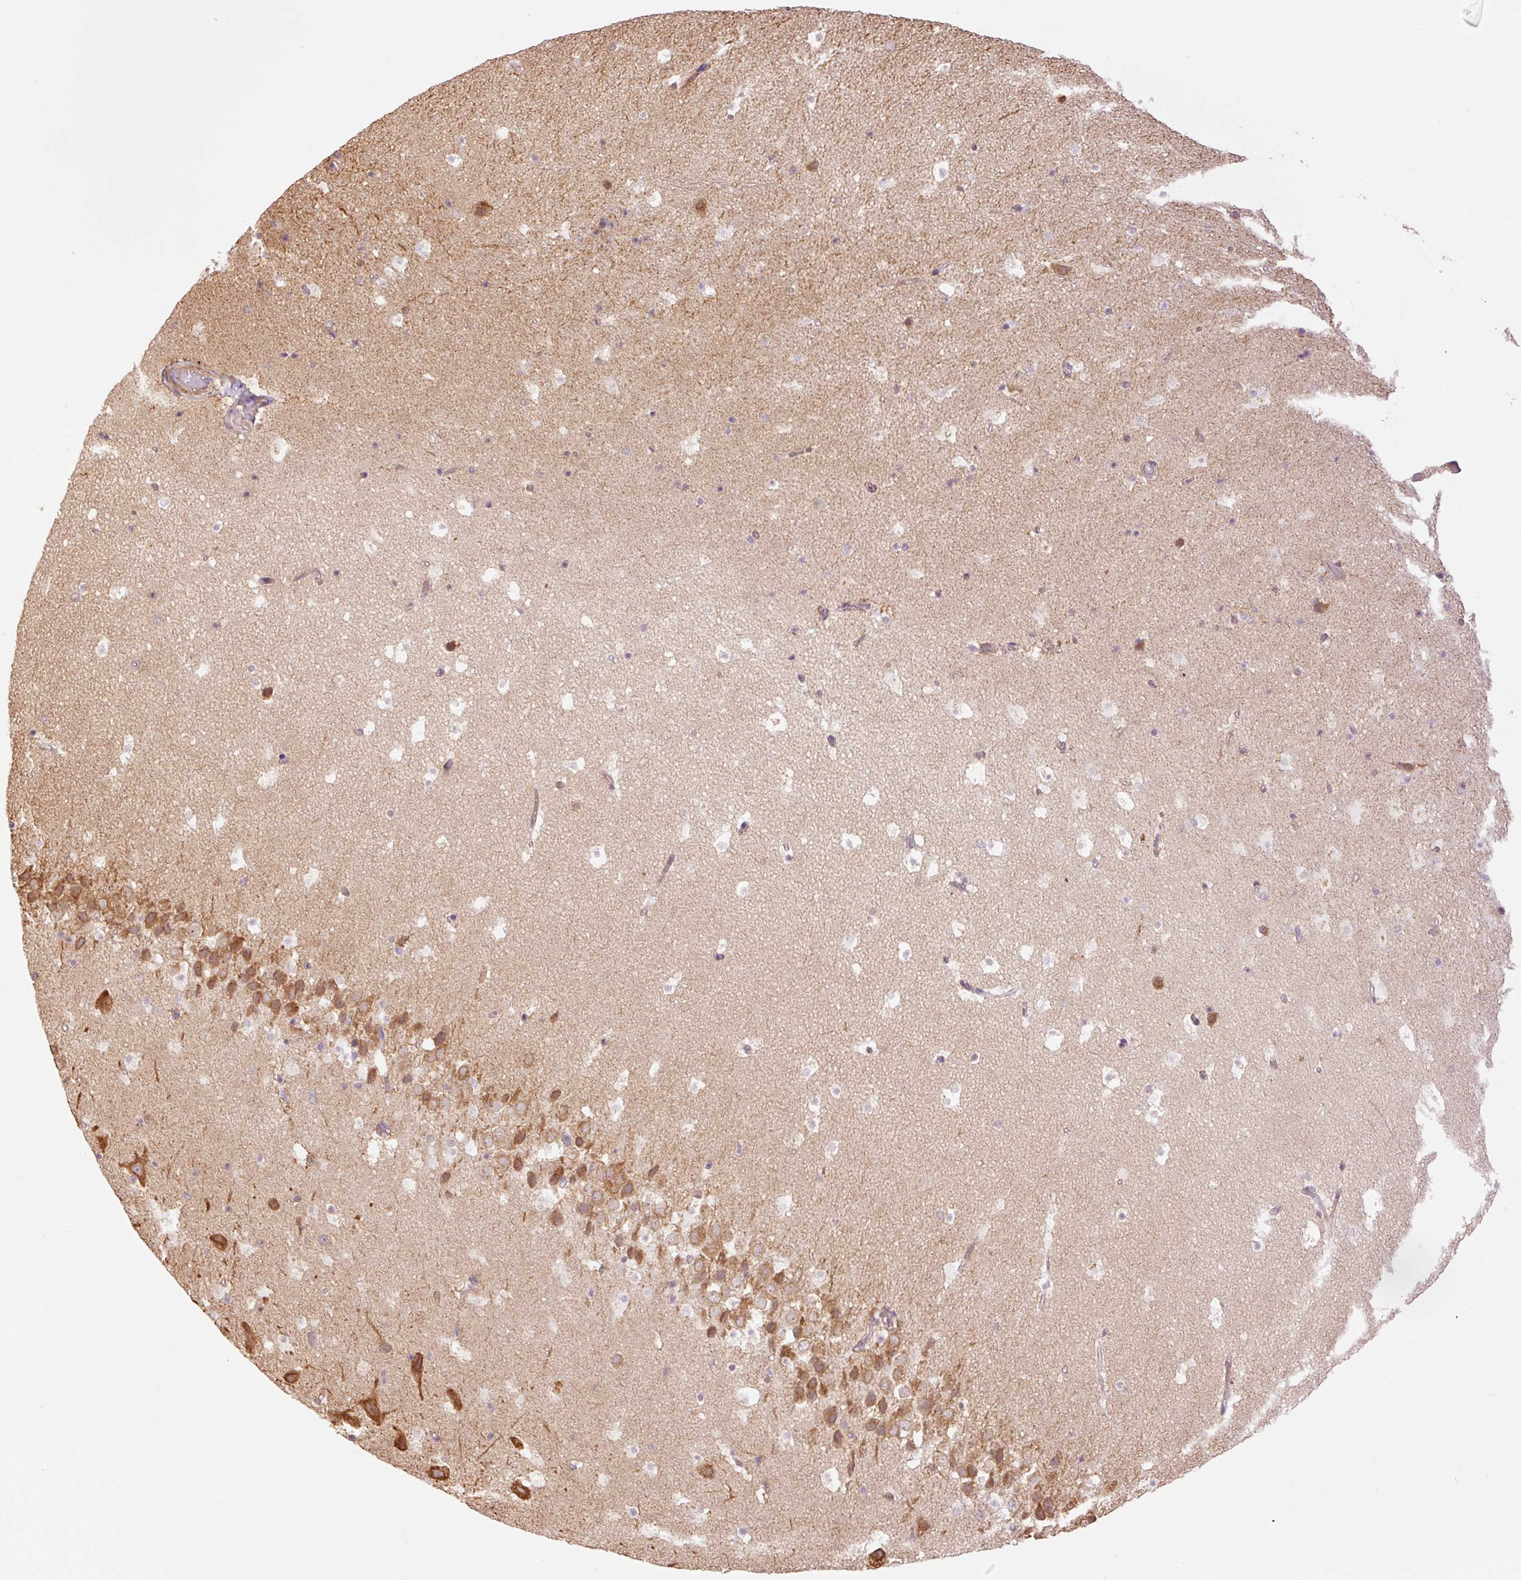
{"staining": {"intensity": "weak", "quantity": "25%-75%", "location": "cytoplasmic/membranous"}, "tissue": "hippocampus", "cell_type": "Glial cells", "image_type": "normal", "snomed": [{"axis": "morphology", "description": "Normal tissue, NOS"}, {"axis": "topography", "description": "Hippocampus"}], "caption": "Human hippocampus stained for a protein (brown) demonstrates weak cytoplasmic/membranous positive positivity in approximately 25%-75% of glial cells.", "gene": "SLC29A3", "patient": {"sex": "male", "age": 37}}